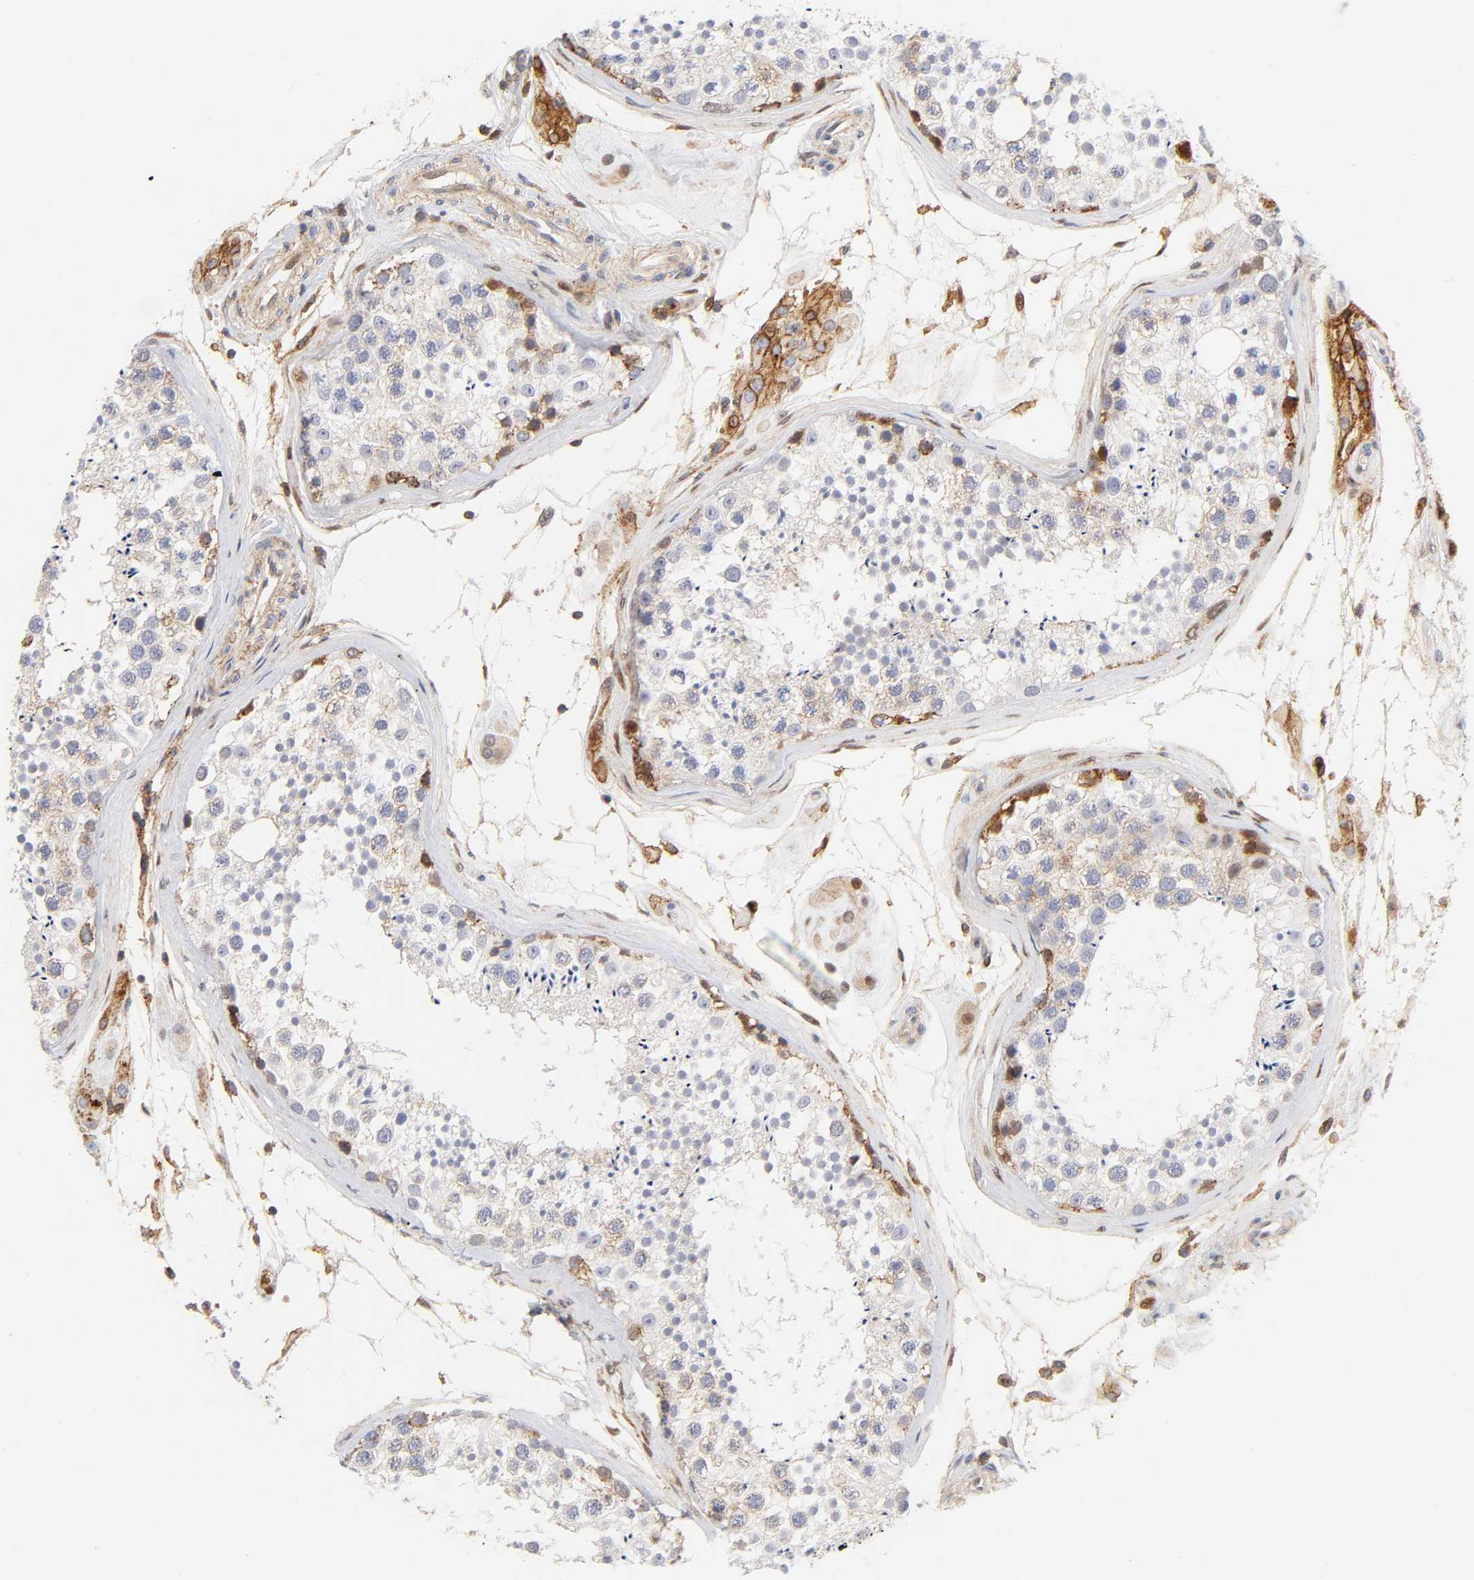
{"staining": {"intensity": "weak", "quantity": "<25%", "location": "cytoplasmic/membranous"}, "tissue": "testis", "cell_type": "Cells in seminiferous ducts", "image_type": "normal", "snomed": [{"axis": "morphology", "description": "Normal tissue, NOS"}, {"axis": "topography", "description": "Testis"}], "caption": "The photomicrograph displays no significant positivity in cells in seminiferous ducts of testis.", "gene": "ANXA7", "patient": {"sex": "male", "age": 46}}